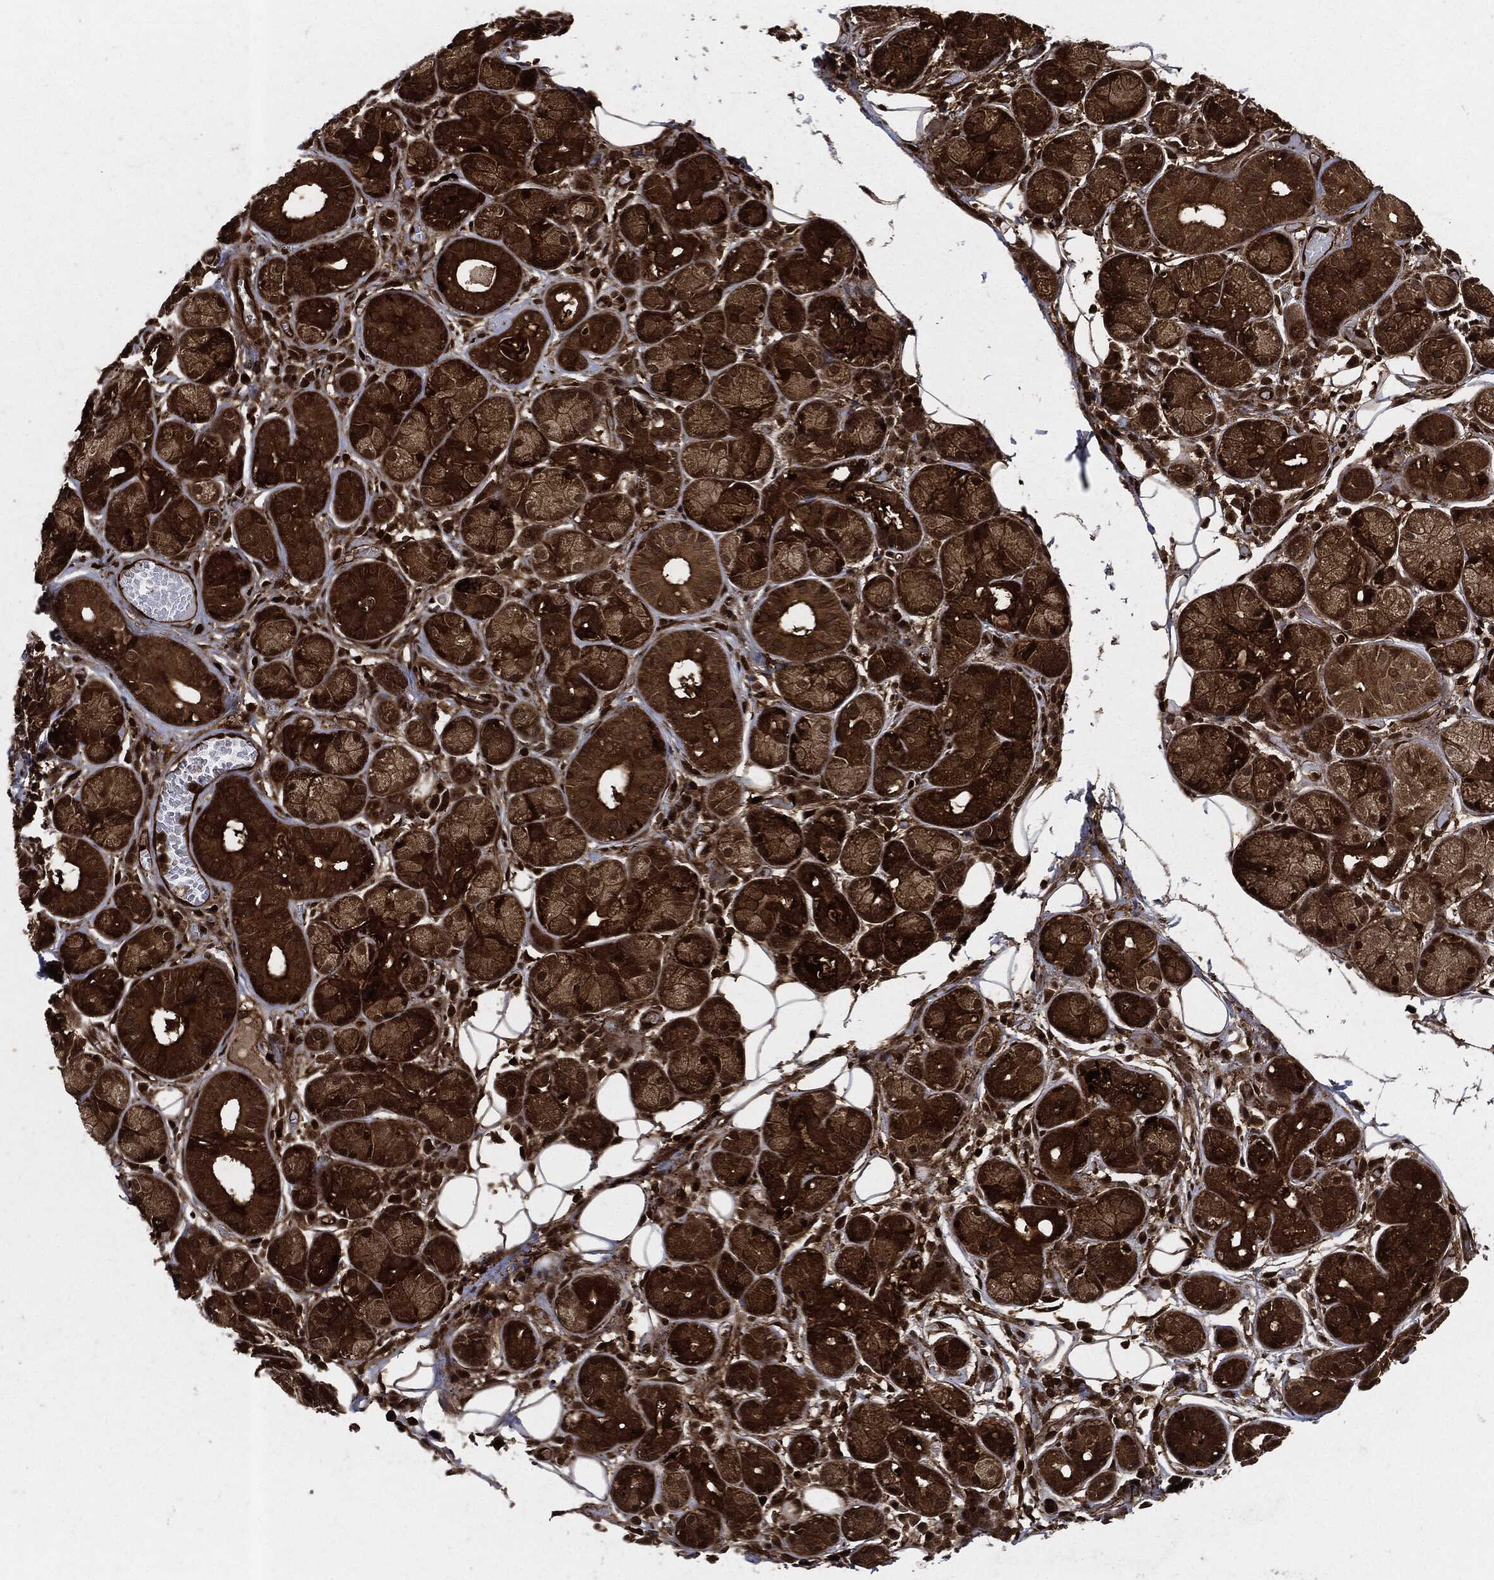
{"staining": {"intensity": "strong", "quantity": ">75%", "location": "cytoplasmic/membranous"}, "tissue": "salivary gland", "cell_type": "Glandular cells", "image_type": "normal", "snomed": [{"axis": "morphology", "description": "Normal tissue, NOS"}, {"axis": "topography", "description": "Salivary gland"}], "caption": "Protein expression analysis of benign salivary gland reveals strong cytoplasmic/membranous staining in about >75% of glandular cells.", "gene": "YWHAB", "patient": {"sex": "male", "age": 71}}